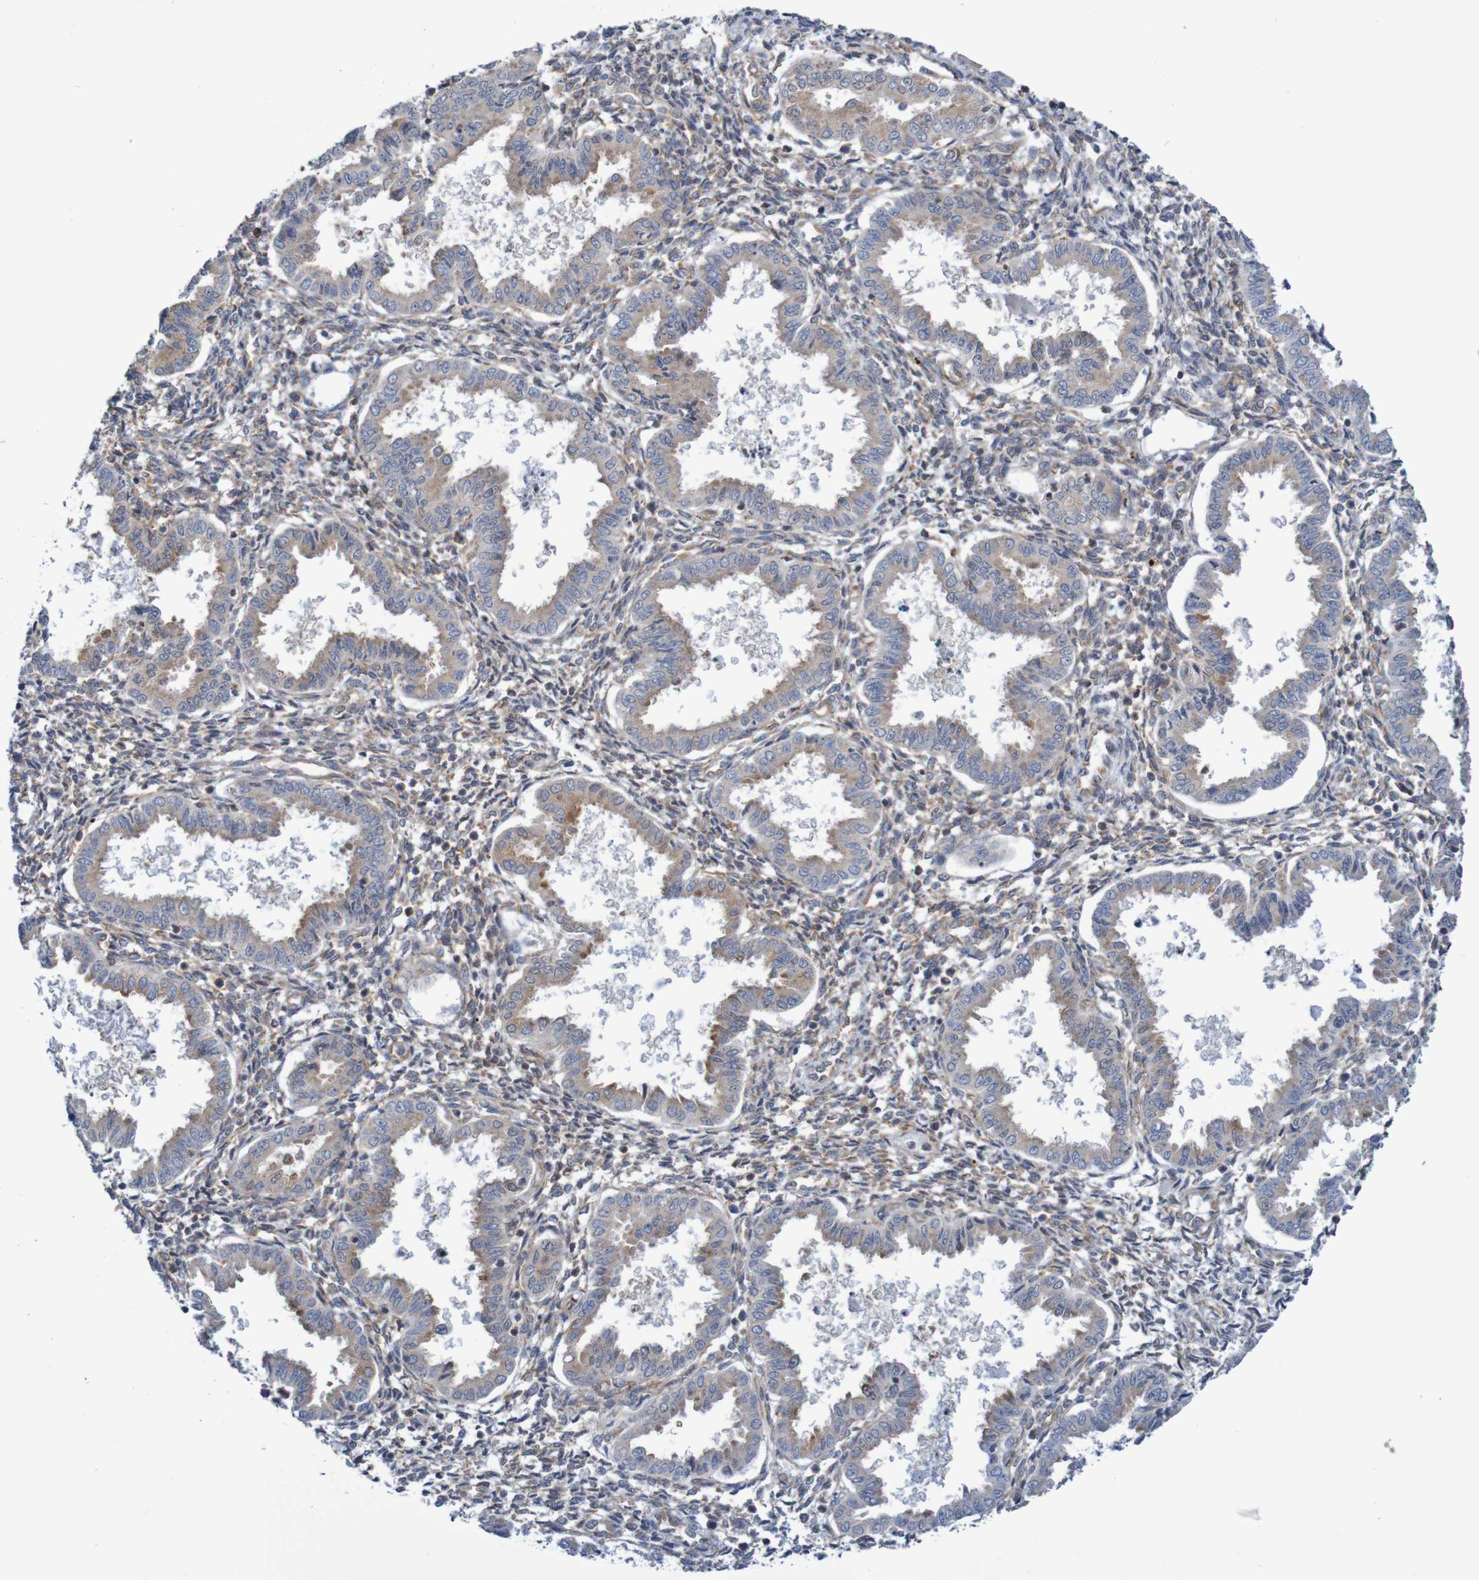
{"staining": {"intensity": "moderate", "quantity": "25%-75%", "location": "cytoplasmic/membranous"}, "tissue": "endometrium", "cell_type": "Cells in endometrial stroma", "image_type": "normal", "snomed": [{"axis": "morphology", "description": "Normal tissue, NOS"}, {"axis": "topography", "description": "Endometrium"}], "caption": "Immunohistochemical staining of benign endometrium shows 25%-75% levels of moderate cytoplasmic/membranous protein staining in approximately 25%-75% of cells in endometrial stroma.", "gene": "LRRC47", "patient": {"sex": "female", "age": 33}}